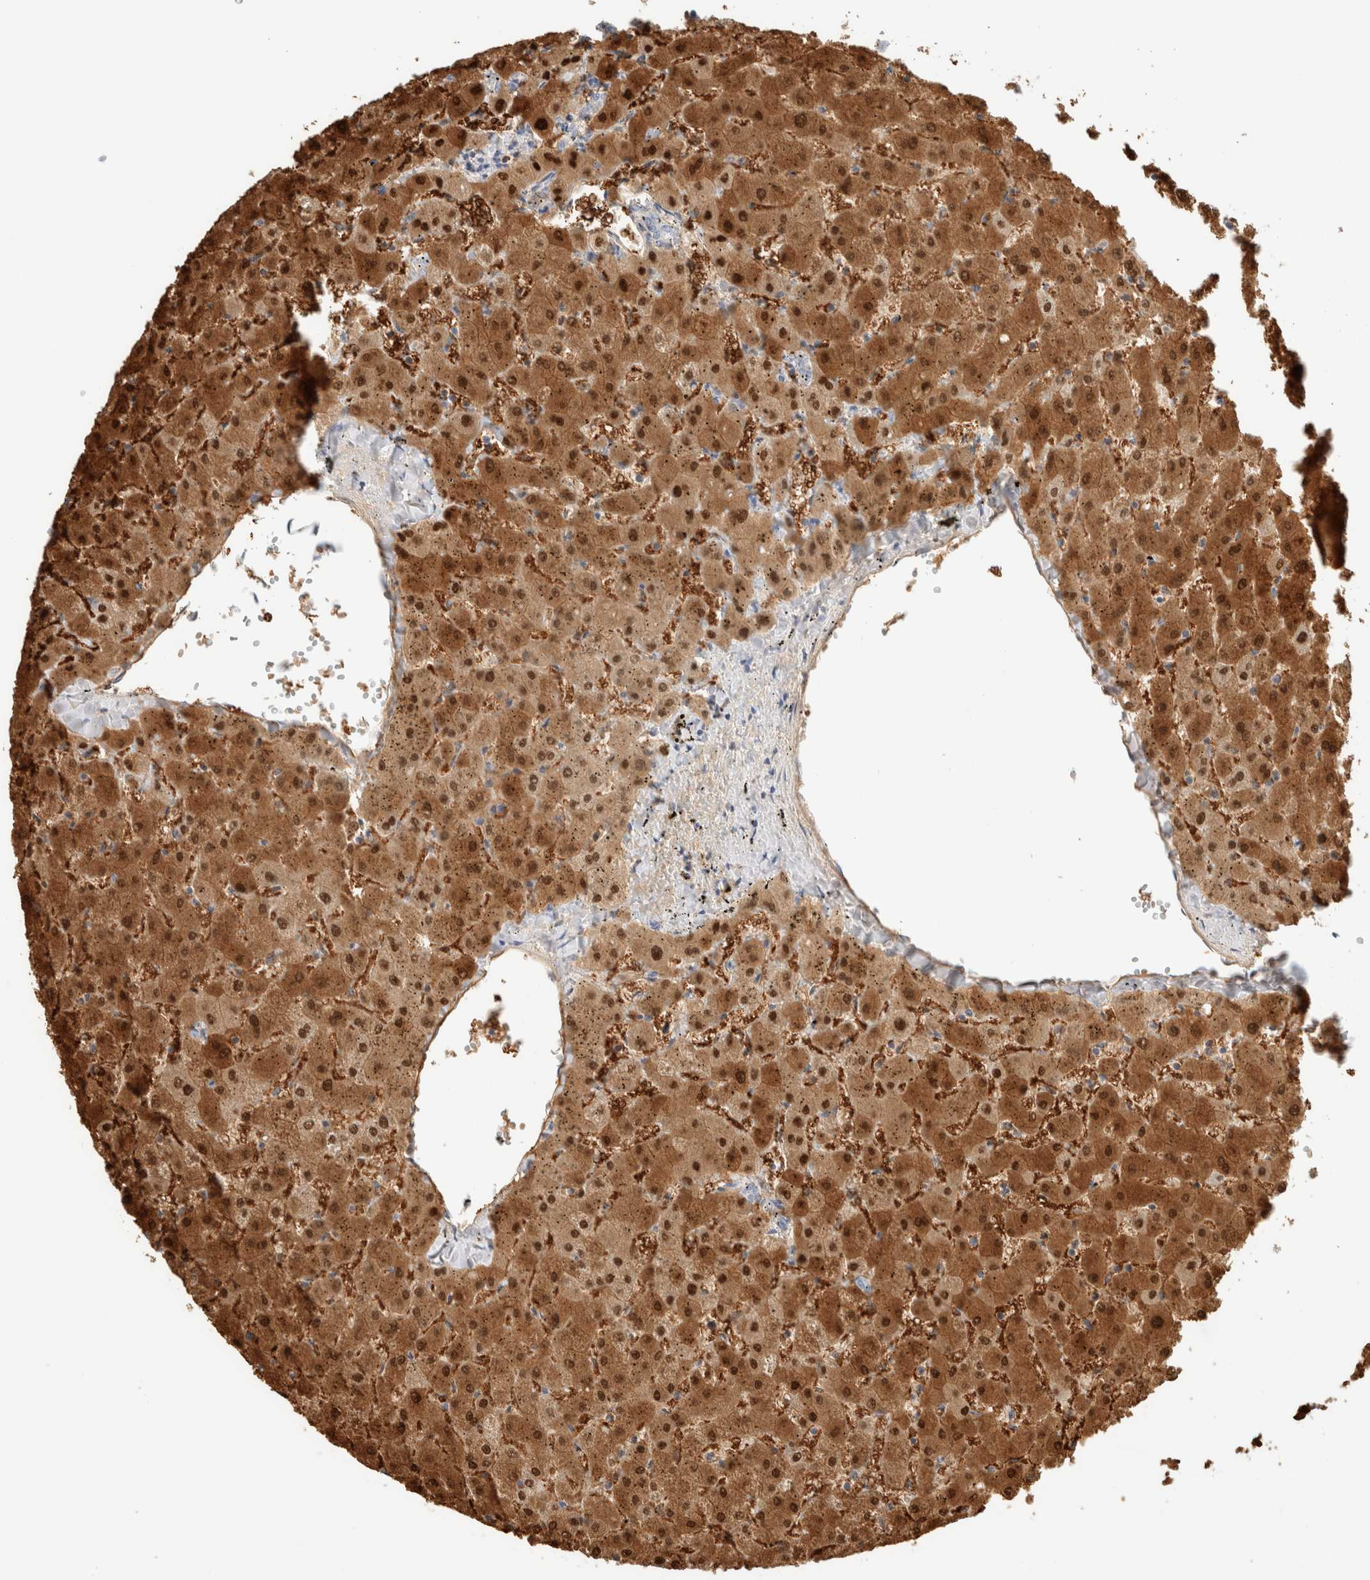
{"staining": {"intensity": "negative", "quantity": "none", "location": "none"}, "tissue": "liver", "cell_type": "Cholangiocytes", "image_type": "normal", "snomed": [{"axis": "morphology", "description": "Normal tissue, NOS"}, {"axis": "topography", "description": "Liver"}], "caption": "Photomicrograph shows no protein expression in cholangiocytes of benign liver. The staining was performed using DAB (3,3'-diaminobenzidine) to visualize the protein expression in brown, while the nuclei were stained in blue with hematoxylin (Magnification: 20x).", "gene": "ARG1", "patient": {"sex": "female", "age": 63}}